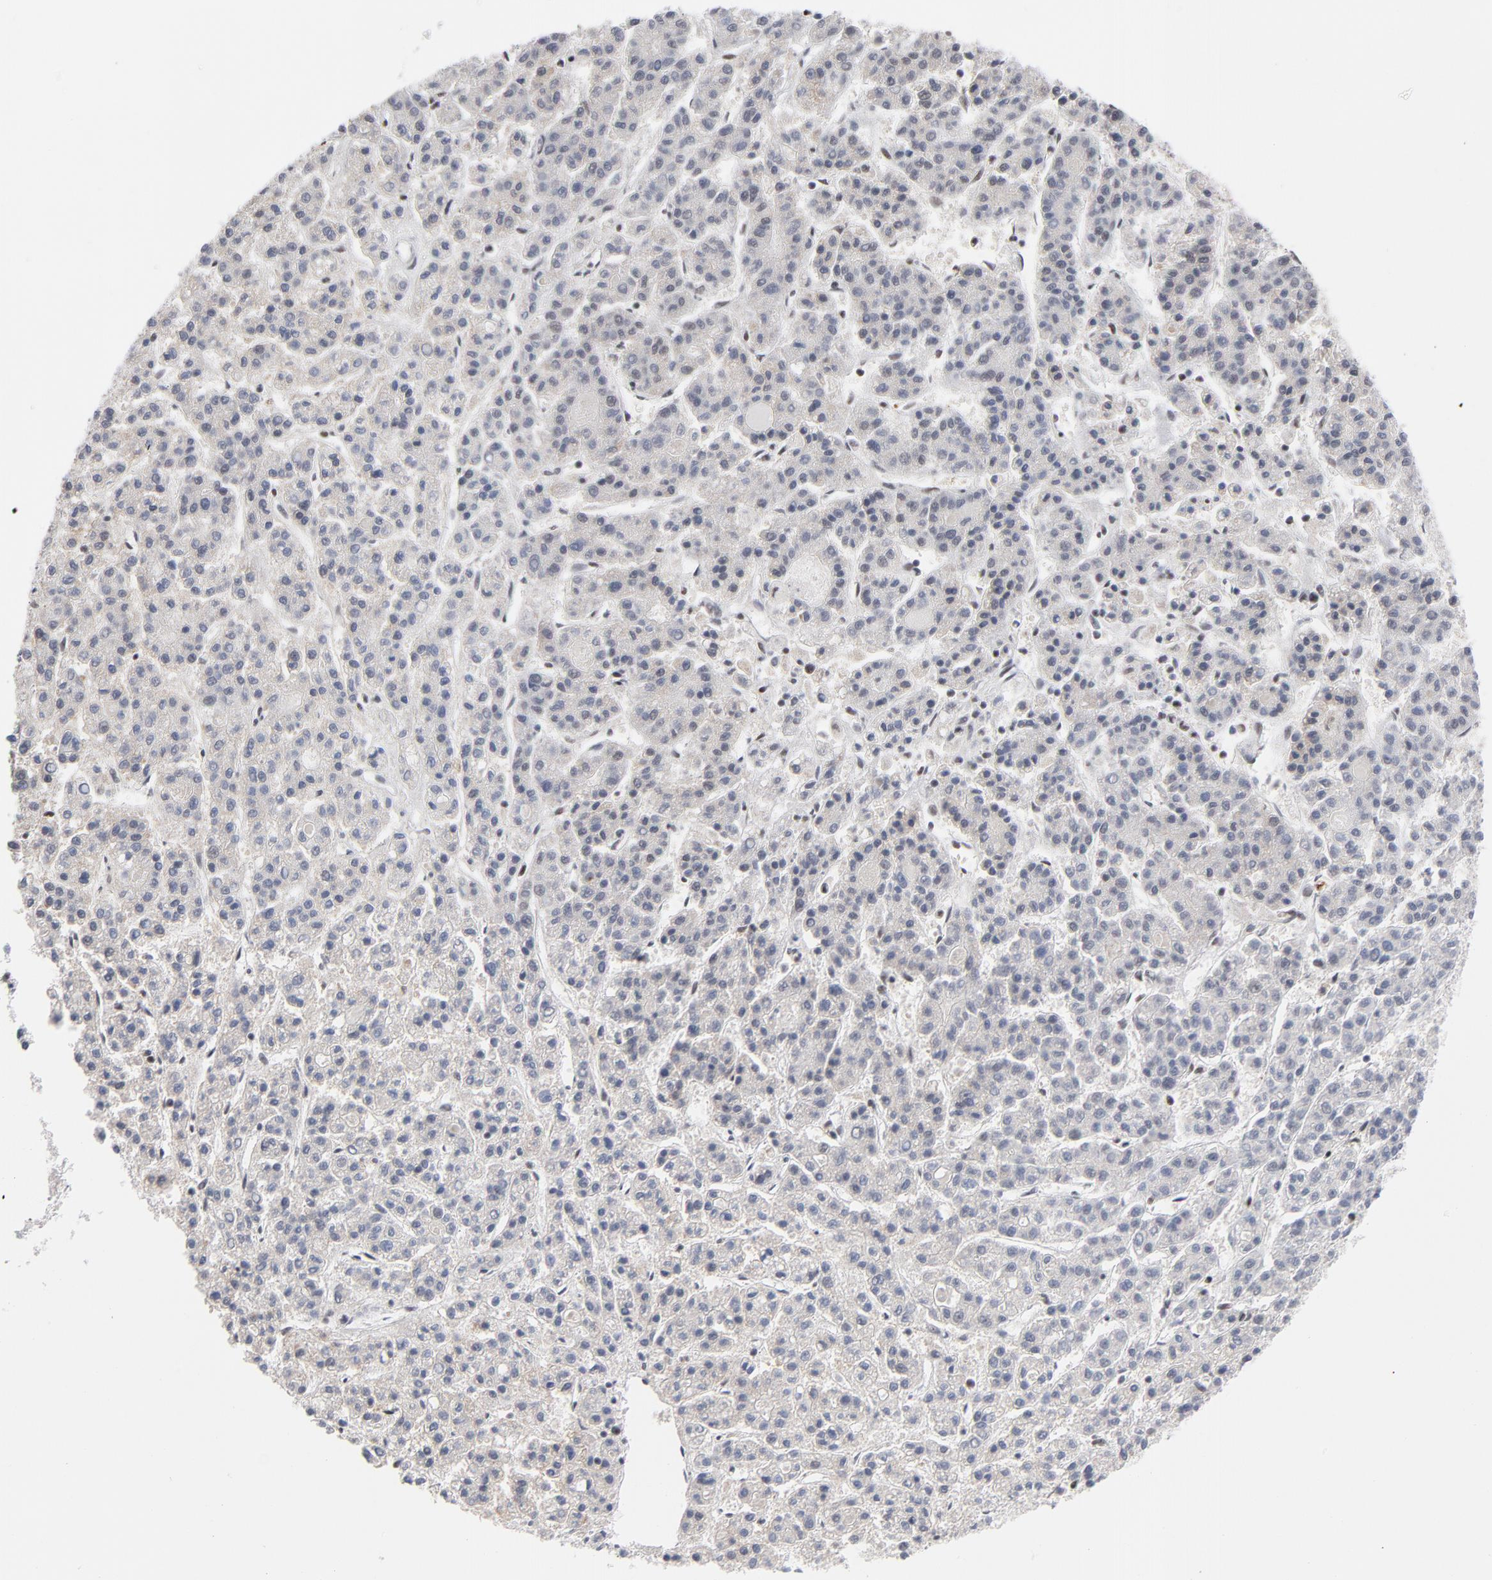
{"staining": {"intensity": "negative", "quantity": "none", "location": "none"}, "tissue": "liver cancer", "cell_type": "Tumor cells", "image_type": "cancer", "snomed": [{"axis": "morphology", "description": "Carcinoma, Hepatocellular, NOS"}, {"axis": "topography", "description": "Liver"}], "caption": "Tumor cells are negative for brown protein staining in liver cancer.", "gene": "CREB1", "patient": {"sex": "male", "age": 70}}